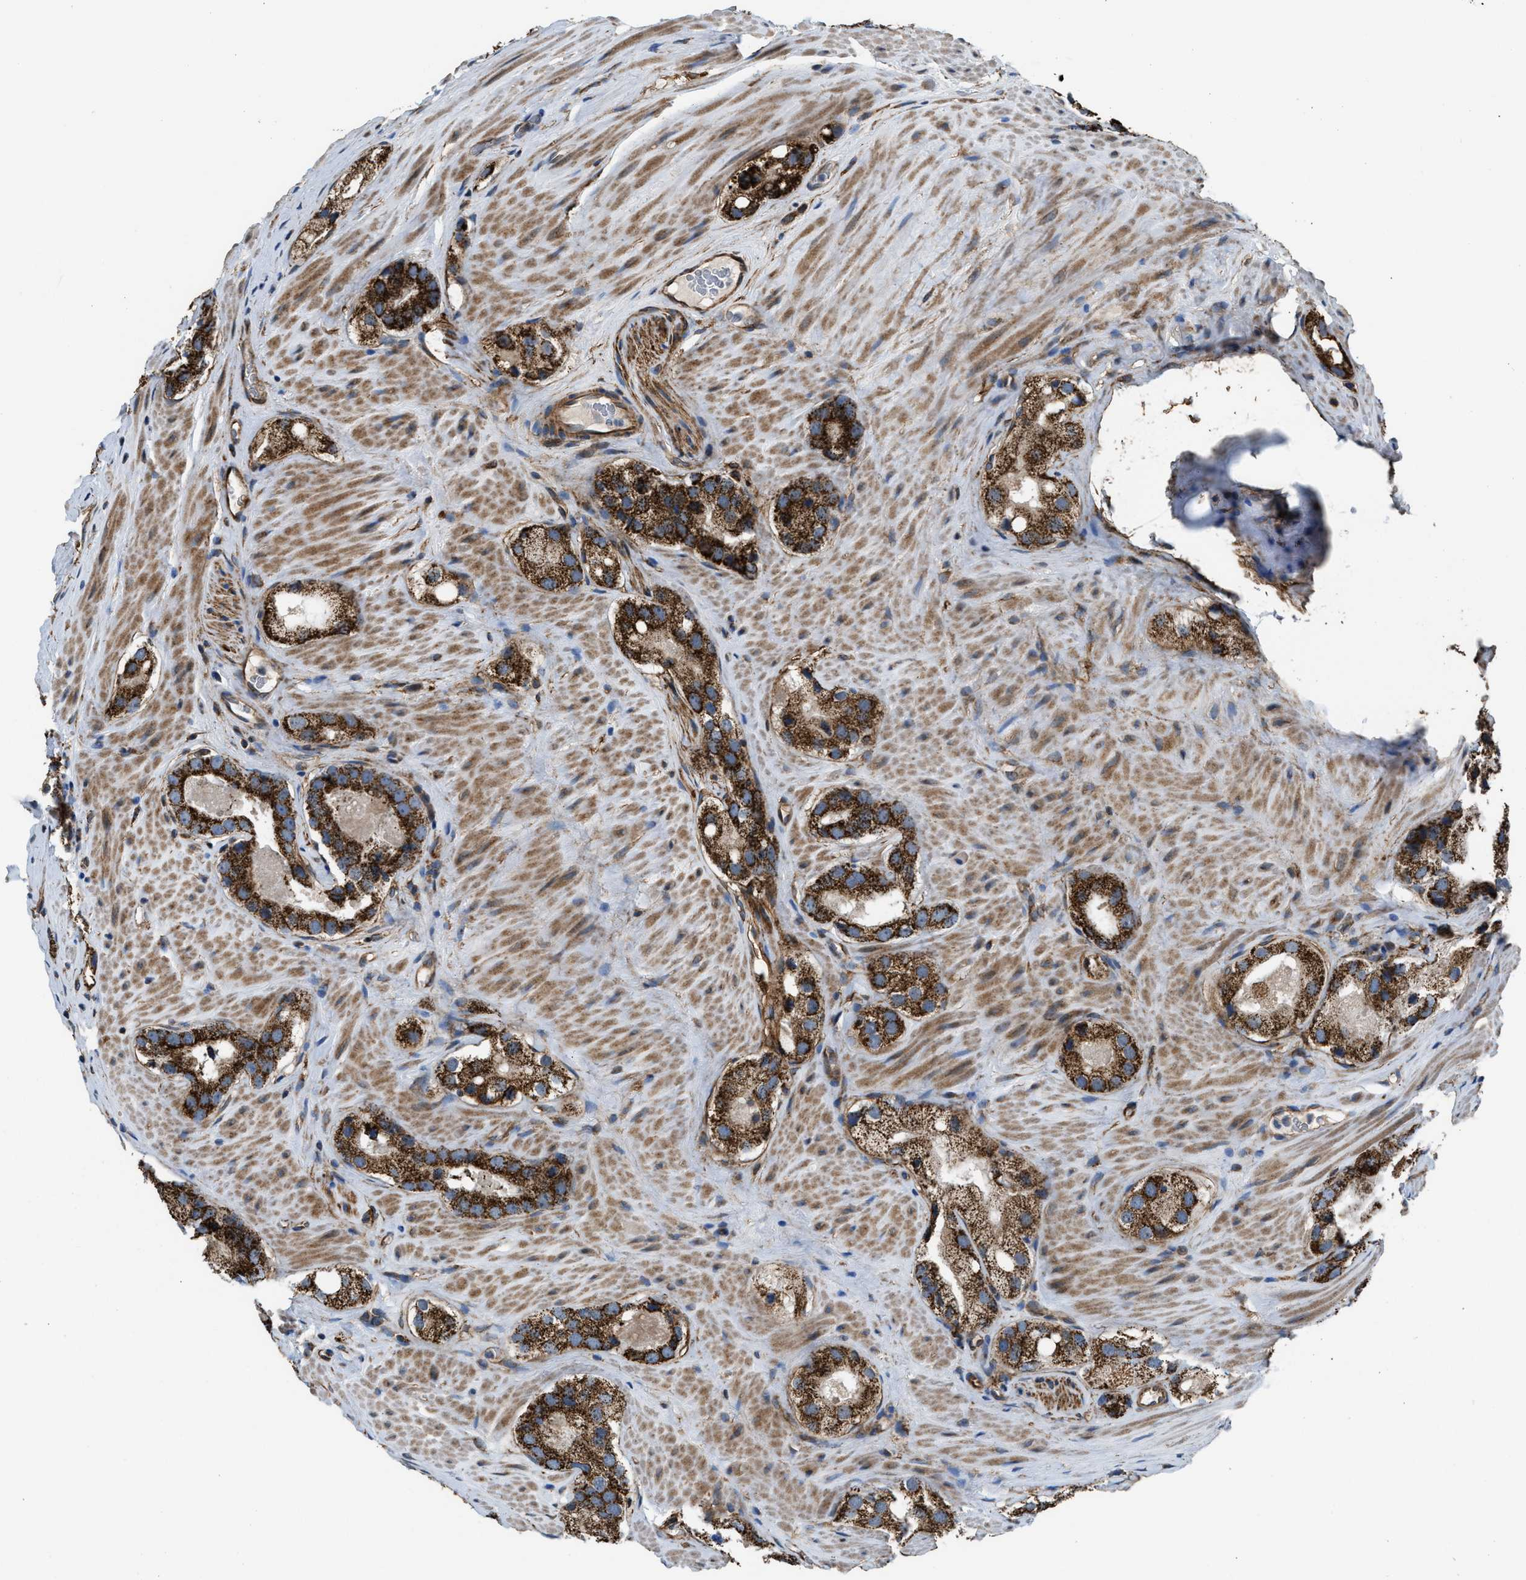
{"staining": {"intensity": "strong", "quantity": ">75%", "location": "cytoplasmic/membranous"}, "tissue": "prostate cancer", "cell_type": "Tumor cells", "image_type": "cancer", "snomed": [{"axis": "morphology", "description": "Adenocarcinoma, High grade"}, {"axis": "topography", "description": "Prostate"}], "caption": "A histopathology image of prostate high-grade adenocarcinoma stained for a protein exhibits strong cytoplasmic/membranous brown staining in tumor cells.", "gene": "SLC10A3", "patient": {"sex": "male", "age": 63}}